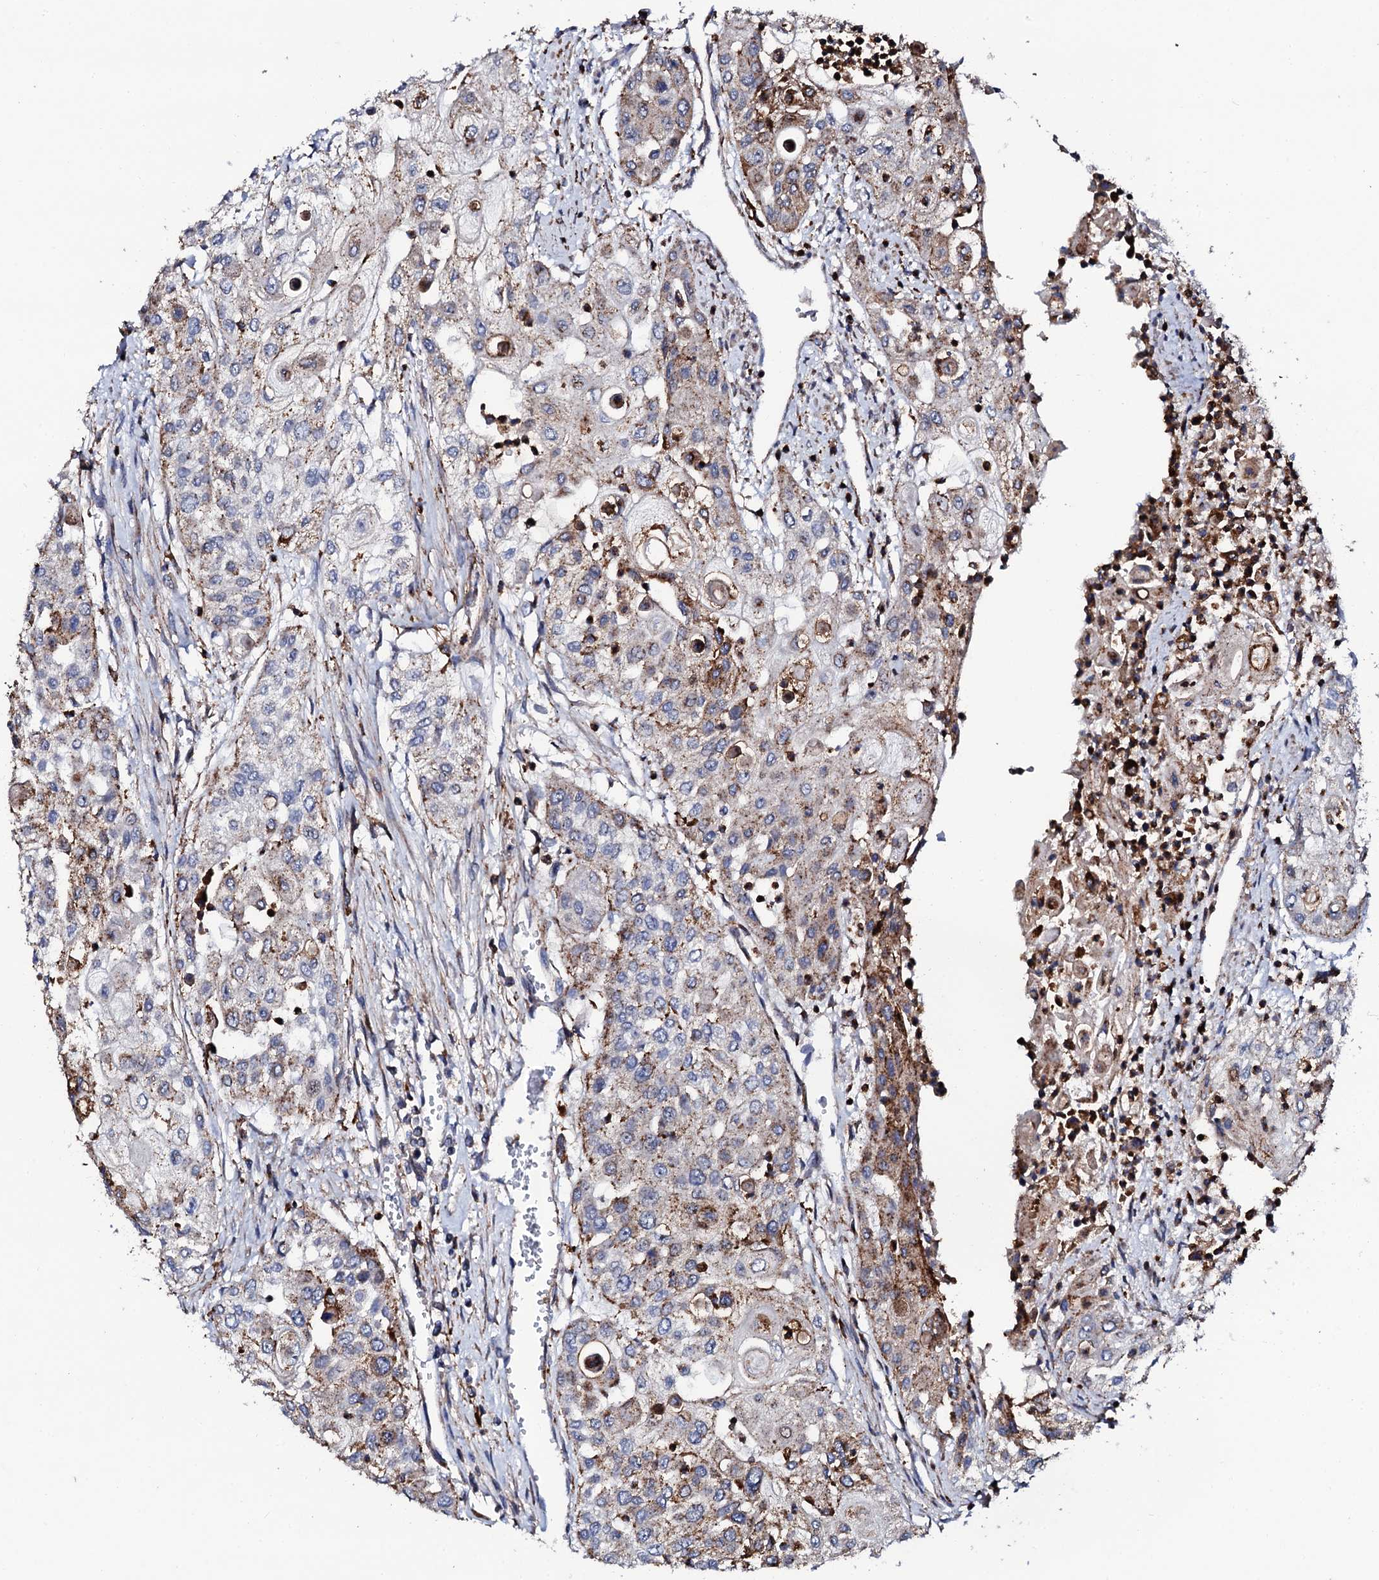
{"staining": {"intensity": "moderate", "quantity": "25%-75%", "location": "cytoplasmic/membranous"}, "tissue": "urothelial cancer", "cell_type": "Tumor cells", "image_type": "cancer", "snomed": [{"axis": "morphology", "description": "Urothelial carcinoma, High grade"}, {"axis": "topography", "description": "Urinary bladder"}], "caption": "Protein expression analysis of urothelial cancer displays moderate cytoplasmic/membranous positivity in approximately 25%-75% of tumor cells.", "gene": "TCIRG1", "patient": {"sex": "female", "age": 79}}